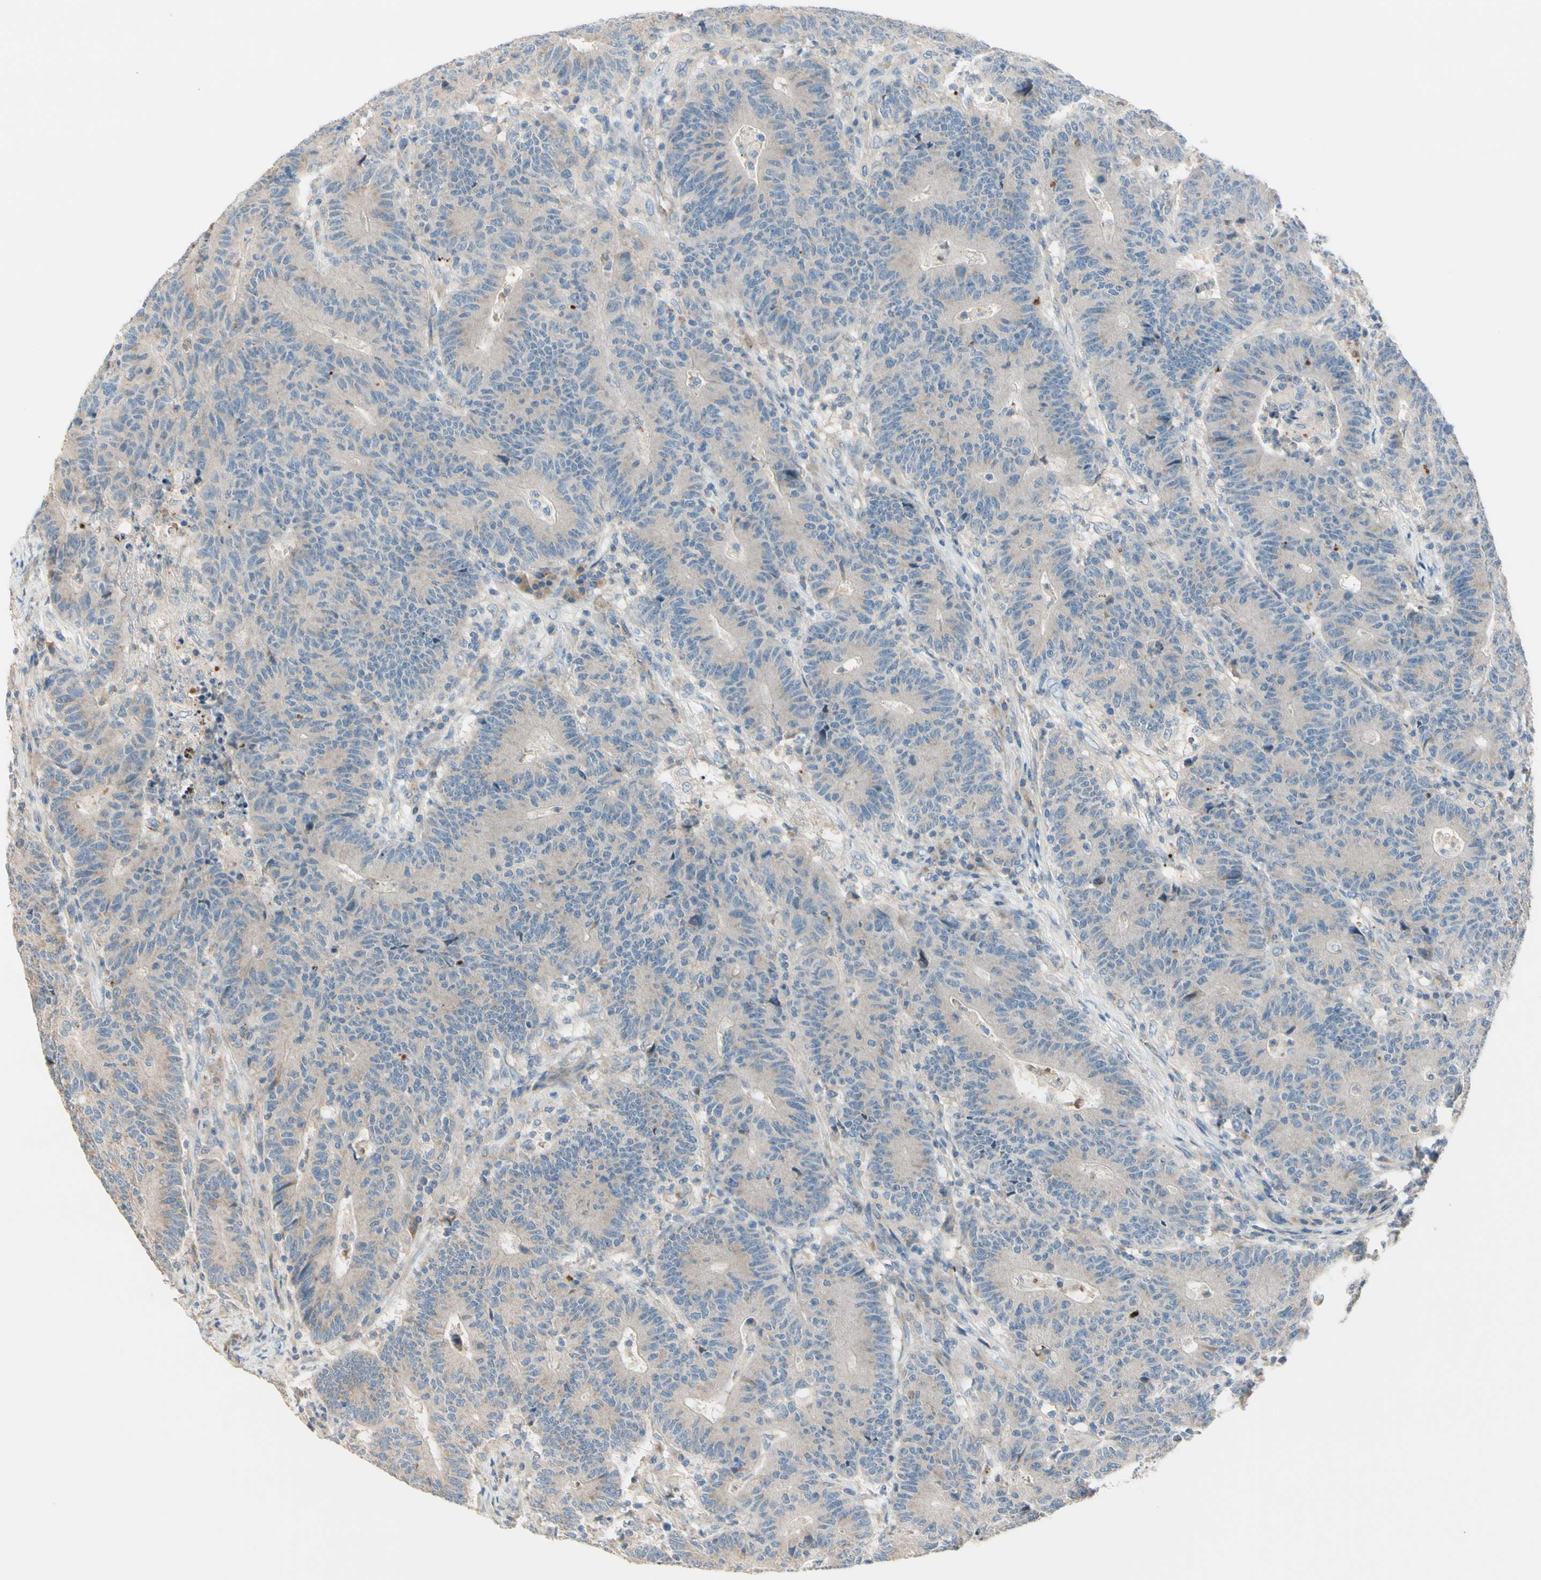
{"staining": {"intensity": "weak", "quantity": ">75%", "location": "cytoplasmic/membranous"}, "tissue": "colorectal cancer", "cell_type": "Tumor cells", "image_type": "cancer", "snomed": [{"axis": "morphology", "description": "Normal tissue, NOS"}, {"axis": "morphology", "description": "Adenocarcinoma, NOS"}, {"axis": "topography", "description": "Colon"}], "caption": "Immunohistochemical staining of human colorectal adenocarcinoma exhibits low levels of weak cytoplasmic/membranous positivity in about >75% of tumor cells. Using DAB (3,3'-diaminobenzidine) (brown) and hematoxylin (blue) stains, captured at high magnification using brightfield microscopy.", "gene": "EPHA3", "patient": {"sex": "female", "age": 75}}